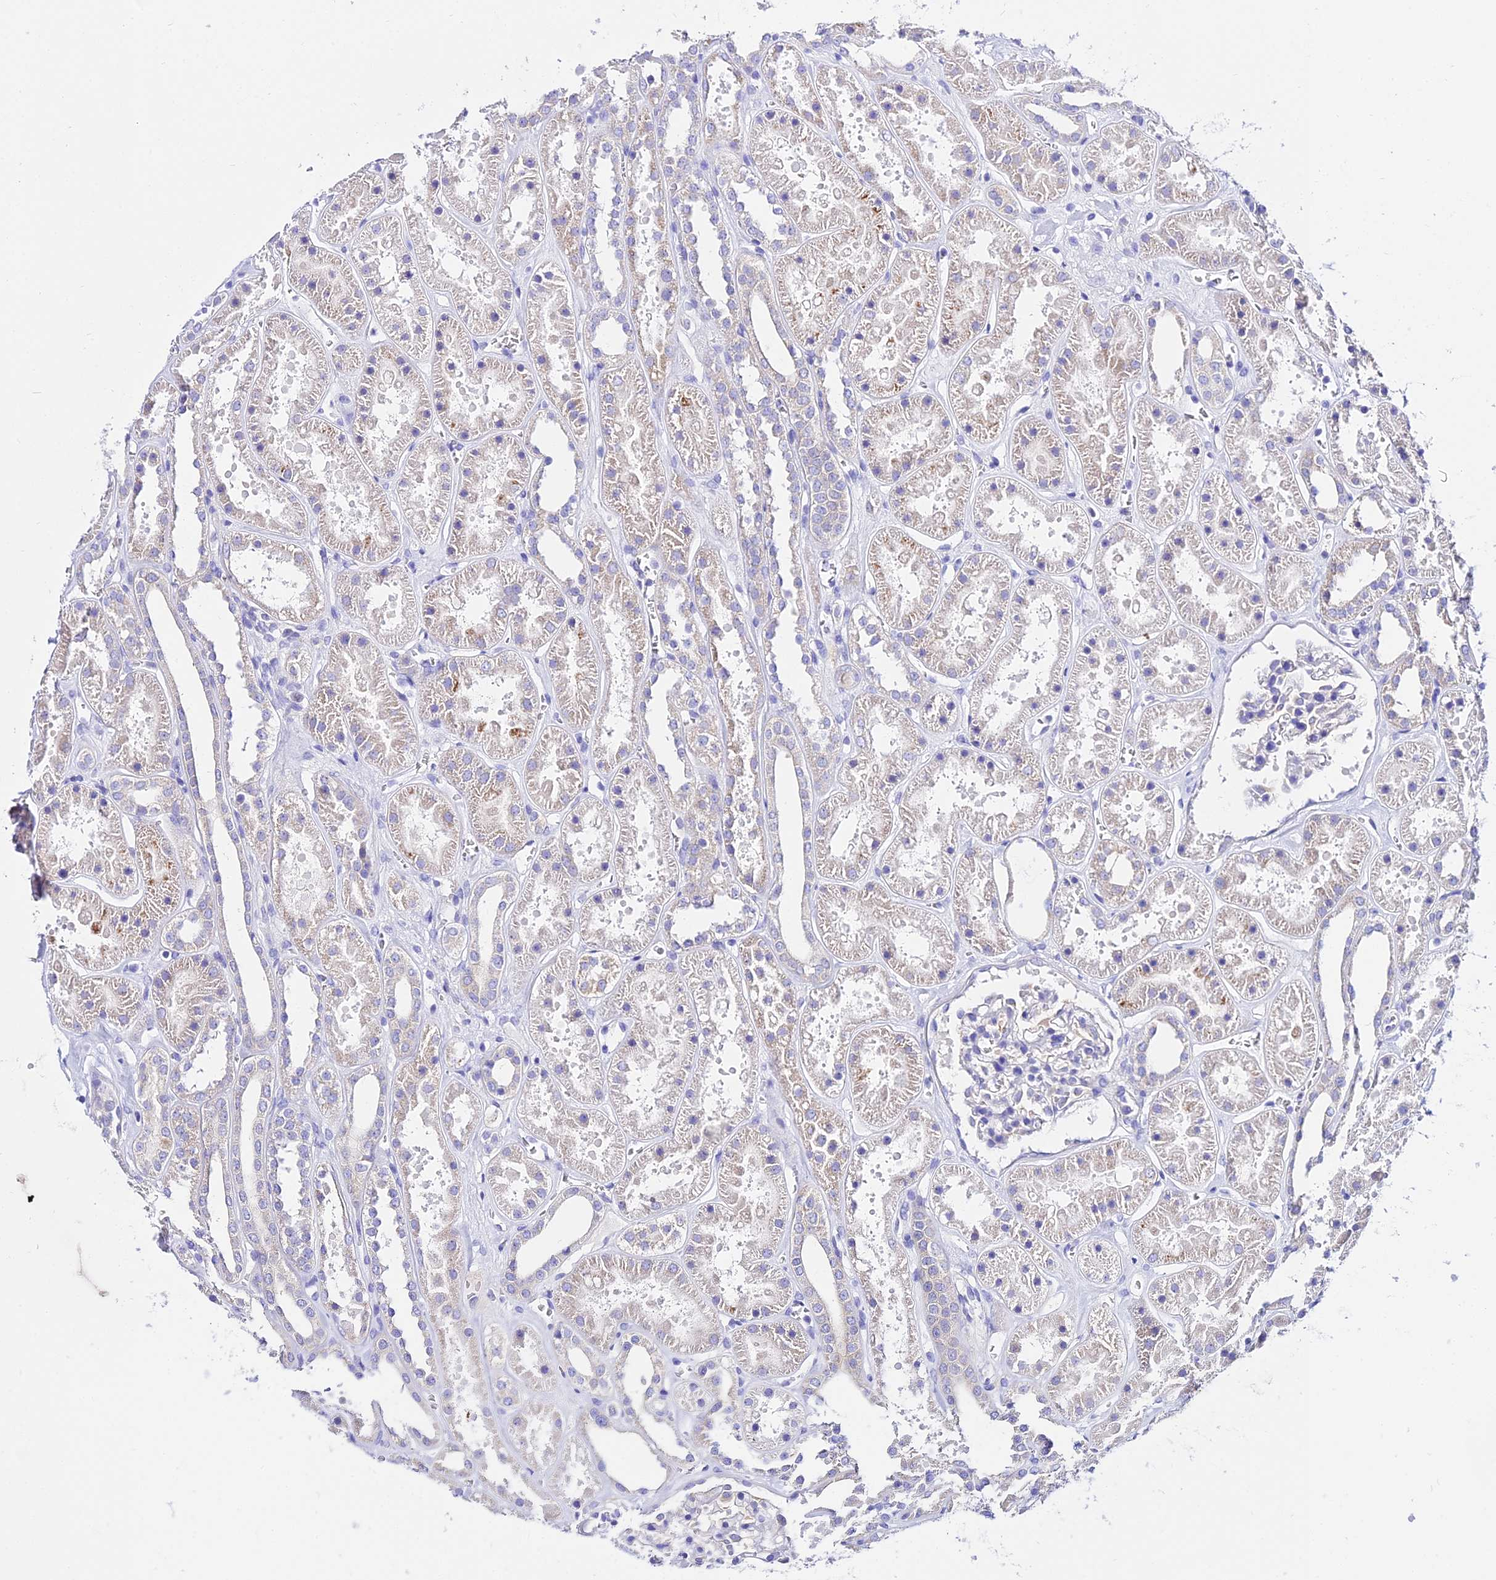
{"staining": {"intensity": "negative", "quantity": "none", "location": "none"}, "tissue": "kidney", "cell_type": "Cells in glomeruli", "image_type": "normal", "snomed": [{"axis": "morphology", "description": "Normal tissue, NOS"}, {"axis": "topography", "description": "Kidney"}], "caption": "Cells in glomeruli are negative for protein expression in benign human kidney. (Stains: DAB immunohistochemistry with hematoxylin counter stain, Microscopy: brightfield microscopy at high magnification).", "gene": "TUBA1A", "patient": {"sex": "female", "age": 41}}